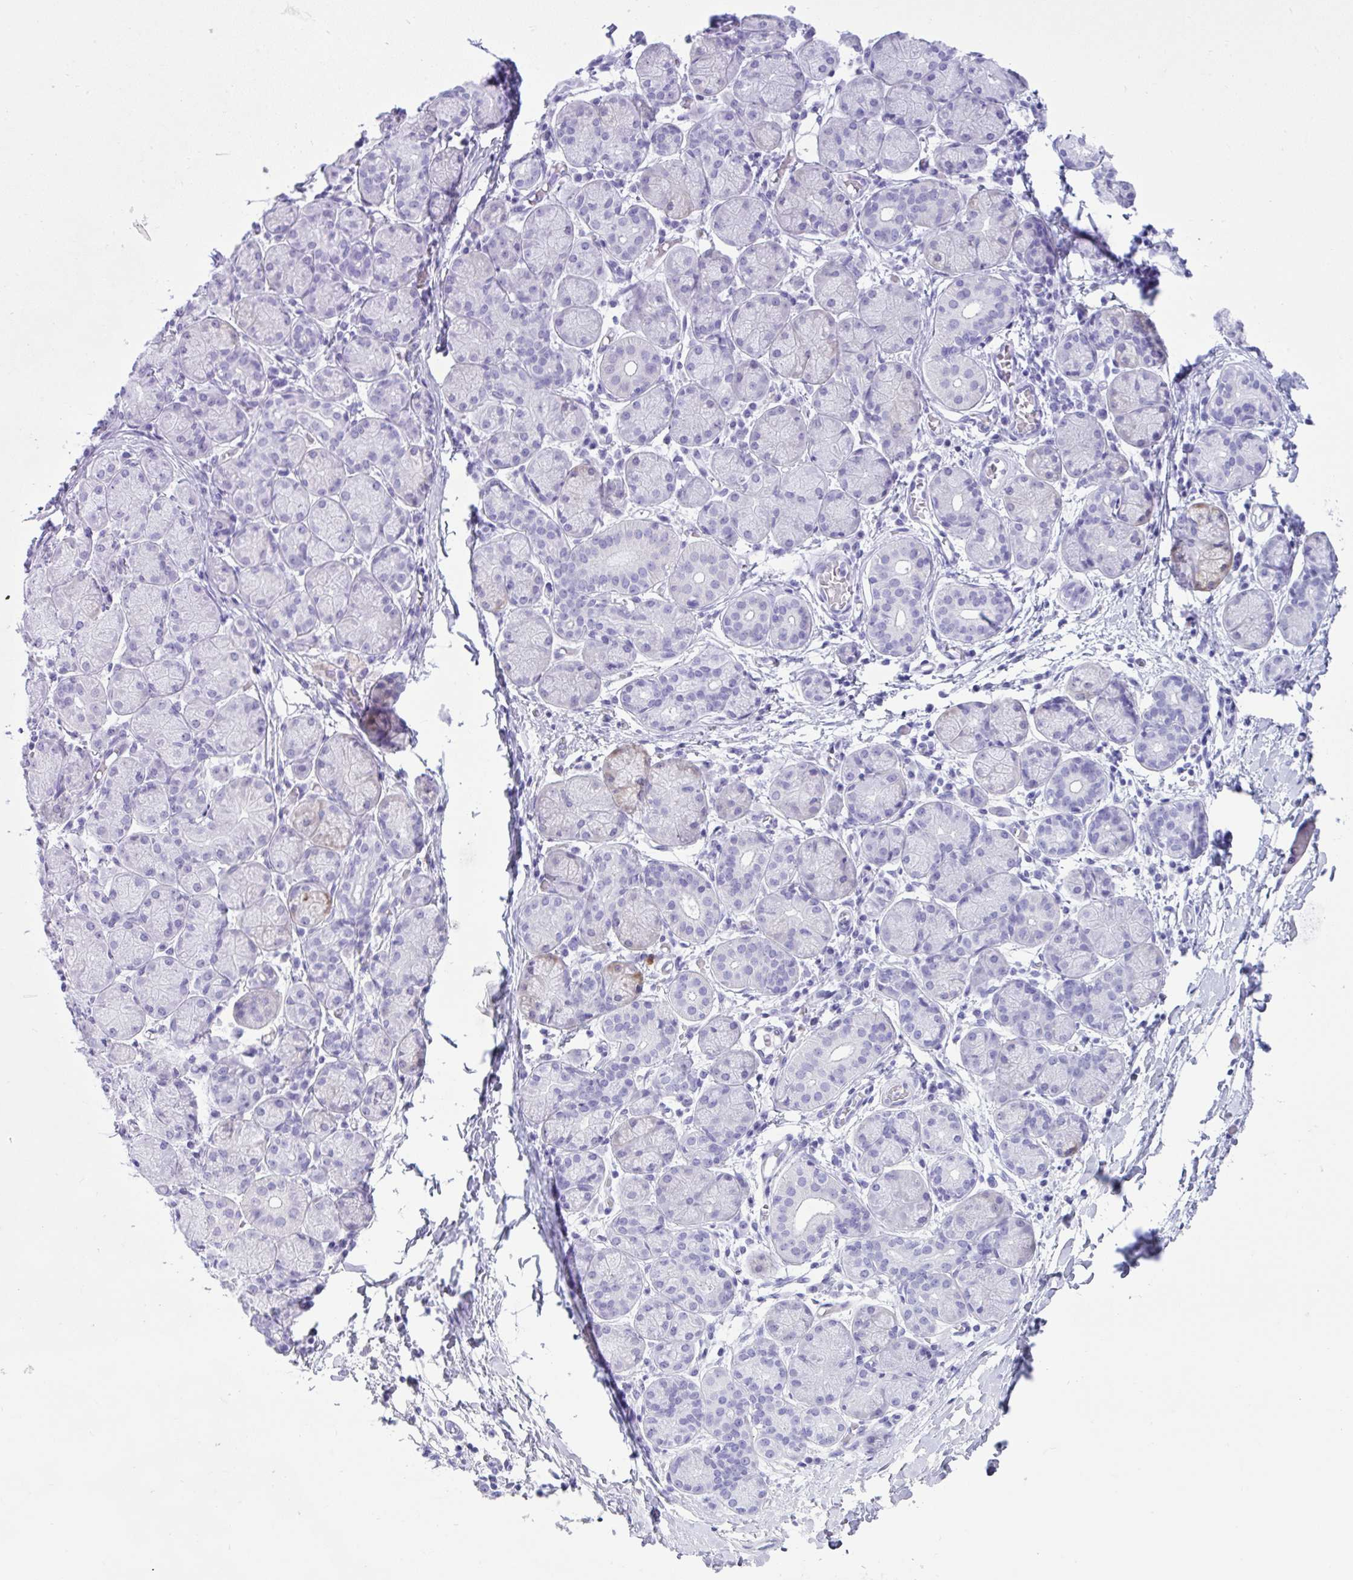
{"staining": {"intensity": "negative", "quantity": "none", "location": "none"}, "tissue": "salivary gland", "cell_type": "Glandular cells", "image_type": "normal", "snomed": [{"axis": "morphology", "description": "Normal tissue, NOS"}, {"axis": "topography", "description": "Salivary gland"}], "caption": "Benign salivary gland was stained to show a protein in brown. There is no significant expression in glandular cells. (DAB (3,3'-diaminobenzidine) immunohistochemistry (IHC), high magnification).", "gene": "PSCA", "patient": {"sex": "female", "age": 24}}